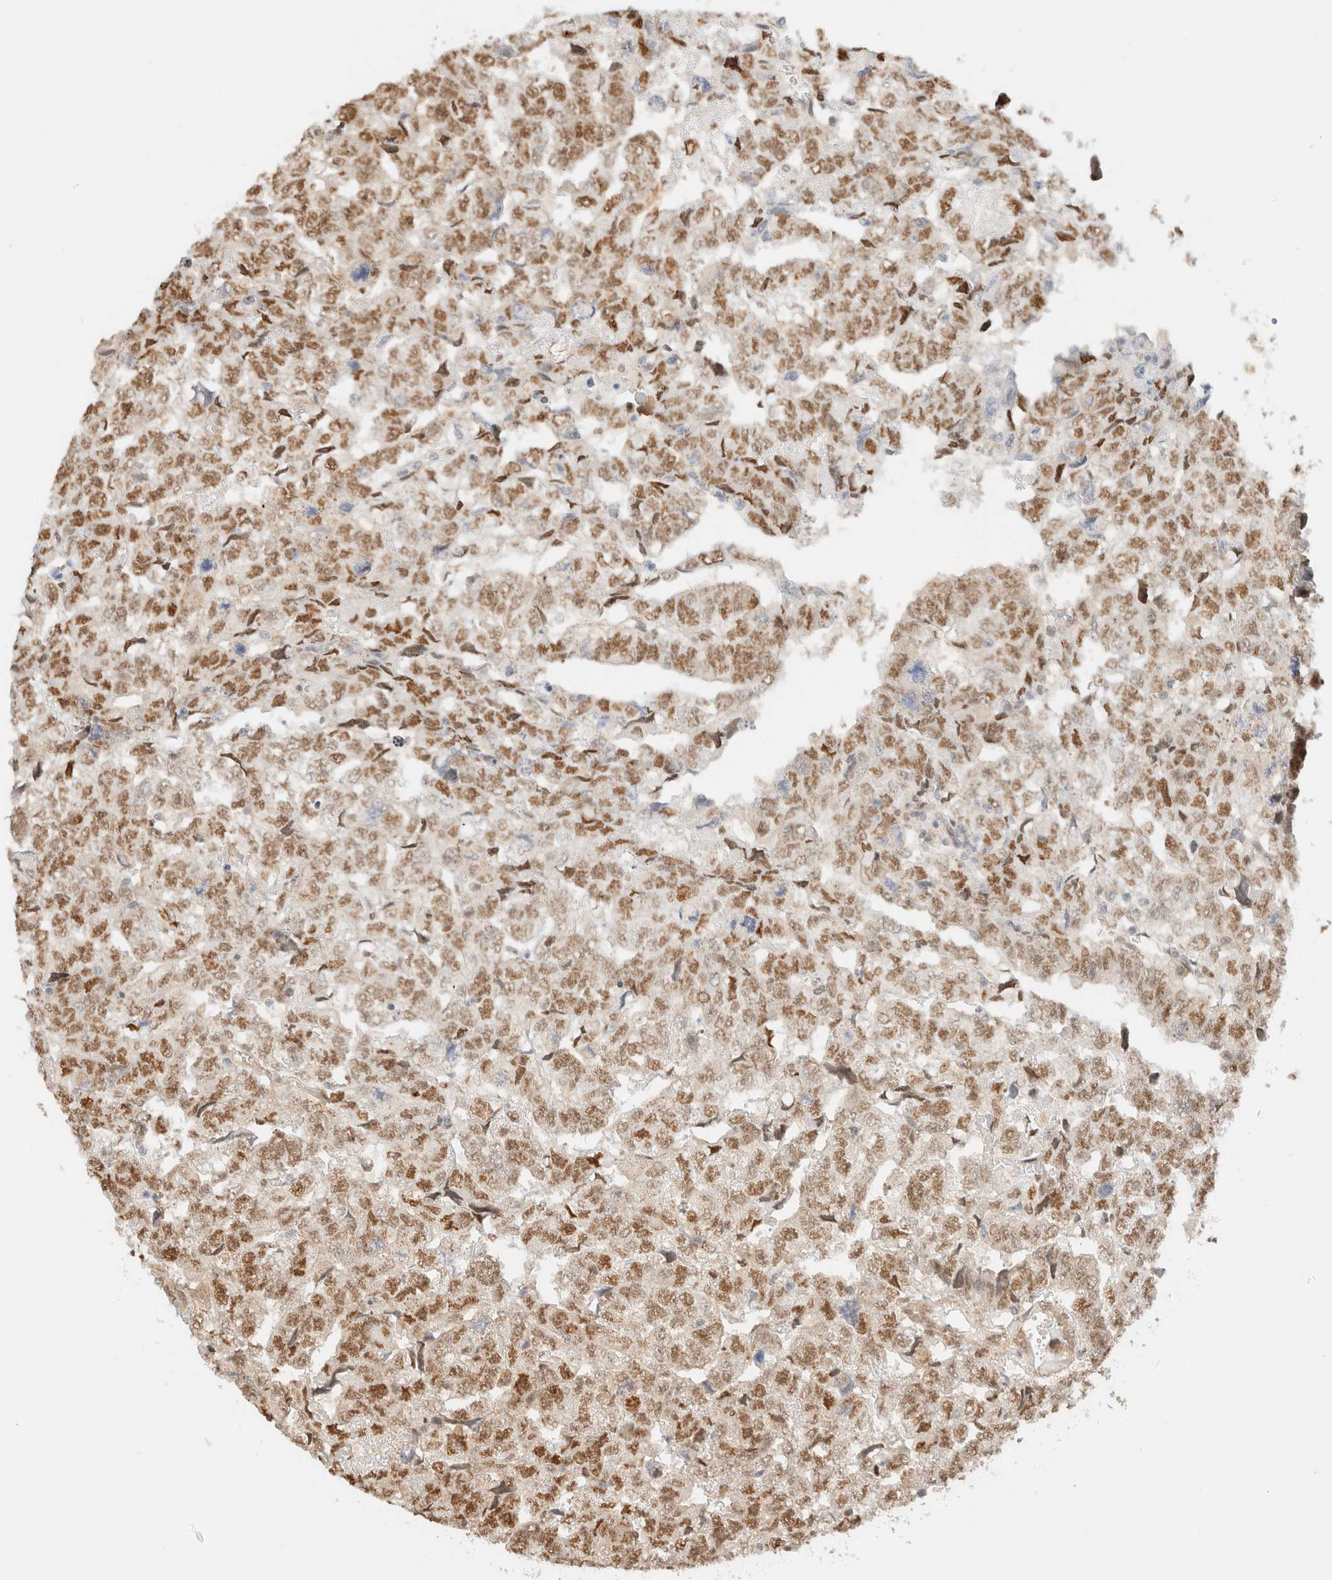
{"staining": {"intensity": "moderate", "quantity": ">75%", "location": "nuclear"}, "tissue": "testis cancer", "cell_type": "Tumor cells", "image_type": "cancer", "snomed": [{"axis": "morphology", "description": "Carcinoma, Embryonal, NOS"}, {"axis": "topography", "description": "Testis"}], "caption": "Immunohistochemical staining of testis cancer (embryonal carcinoma) displays medium levels of moderate nuclear positivity in approximately >75% of tumor cells.", "gene": "ARID5A", "patient": {"sex": "male", "age": 36}}